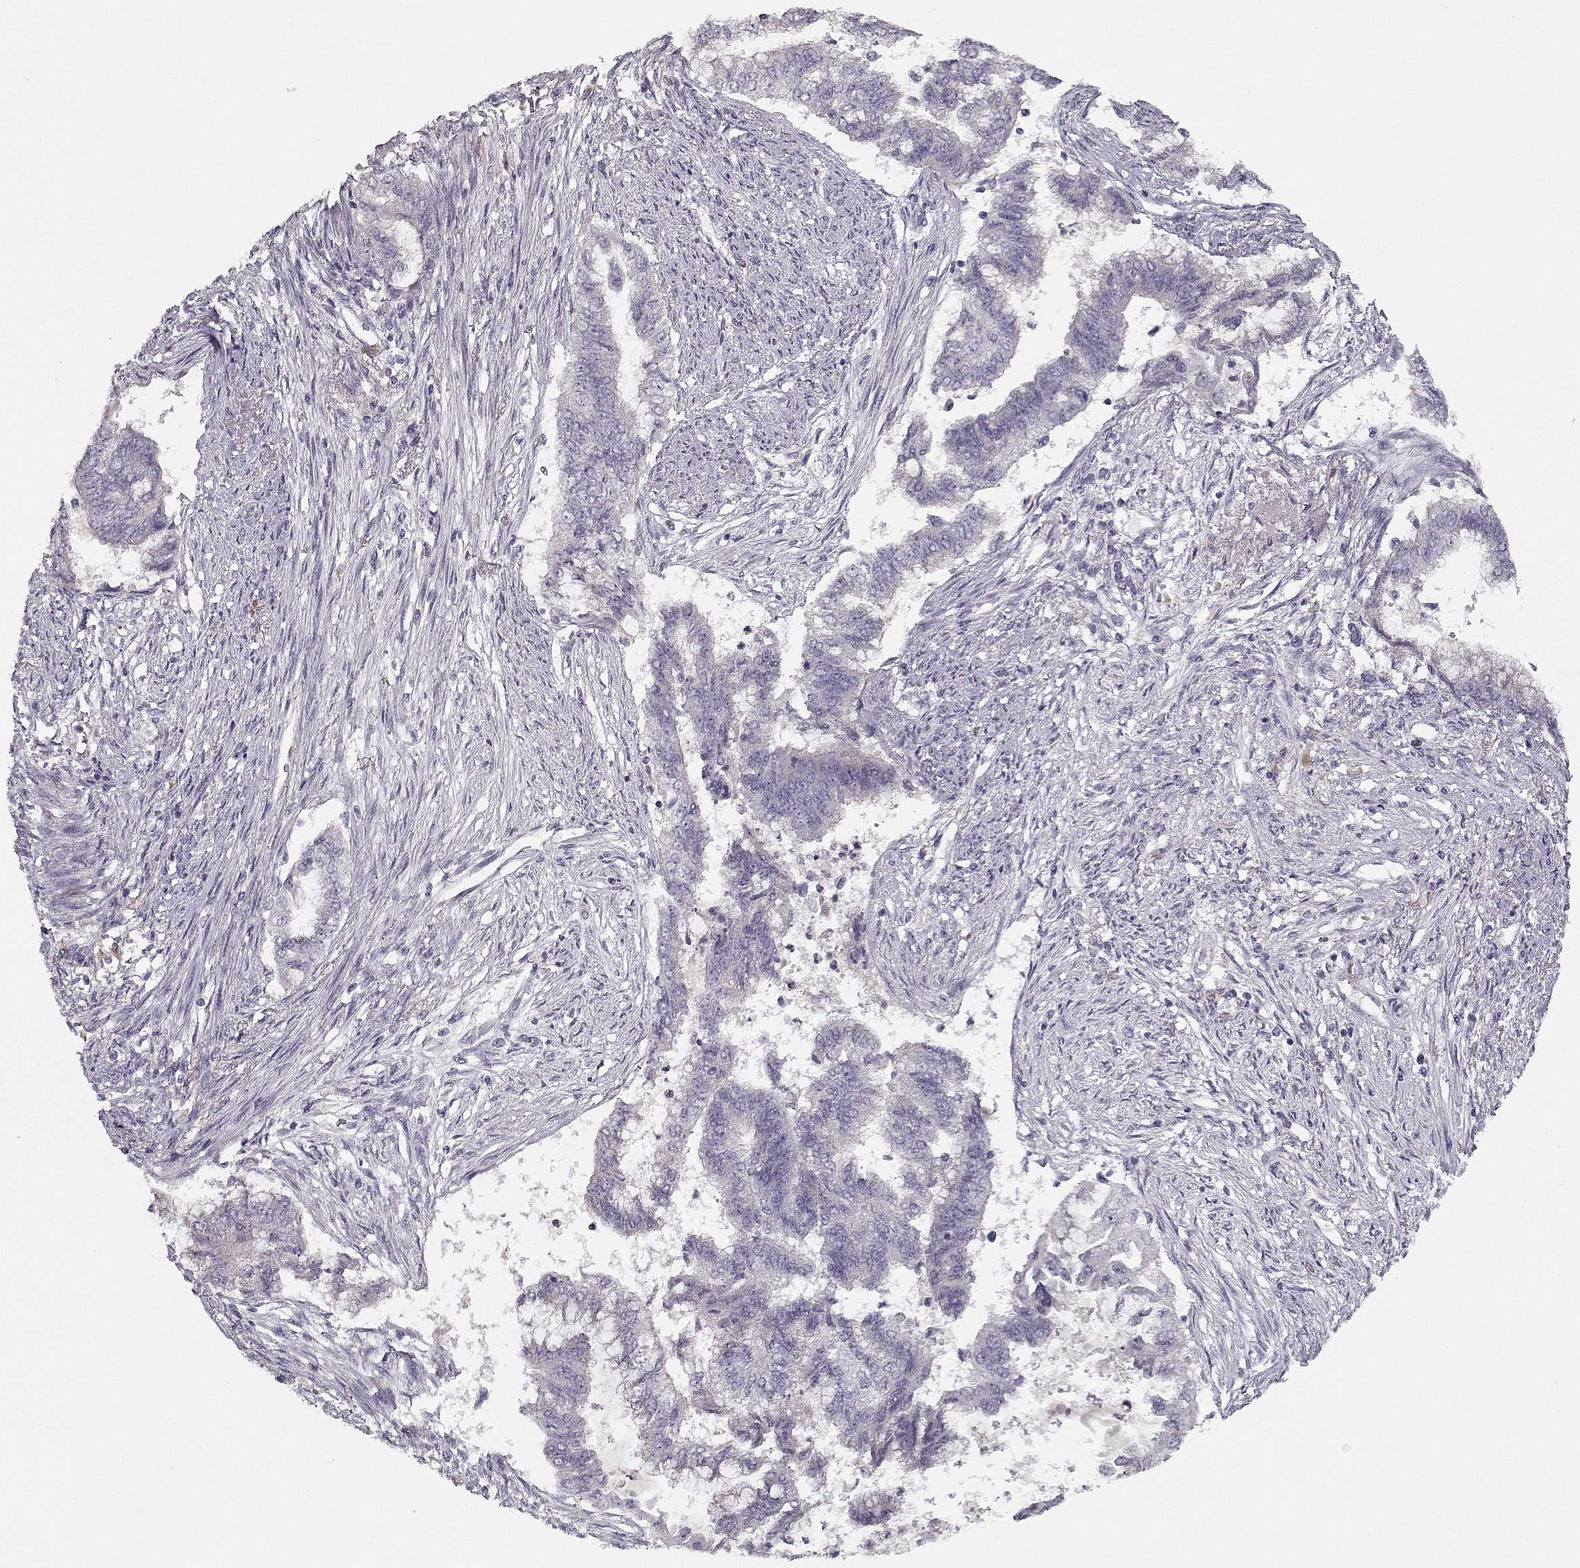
{"staining": {"intensity": "negative", "quantity": "none", "location": "none"}, "tissue": "endometrial cancer", "cell_type": "Tumor cells", "image_type": "cancer", "snomed": [{"axis": "morphology", "description": "Adenocarcinoma, NOS"}, {"axis": "topography", "description": "Endometrium"}], "caption": "A photomicrograph of human endometrial adenocarcinoma is negative for staining in tumor cells.", "gene": "UNC13D", "patient": {"sex": "female", "age": 65}}